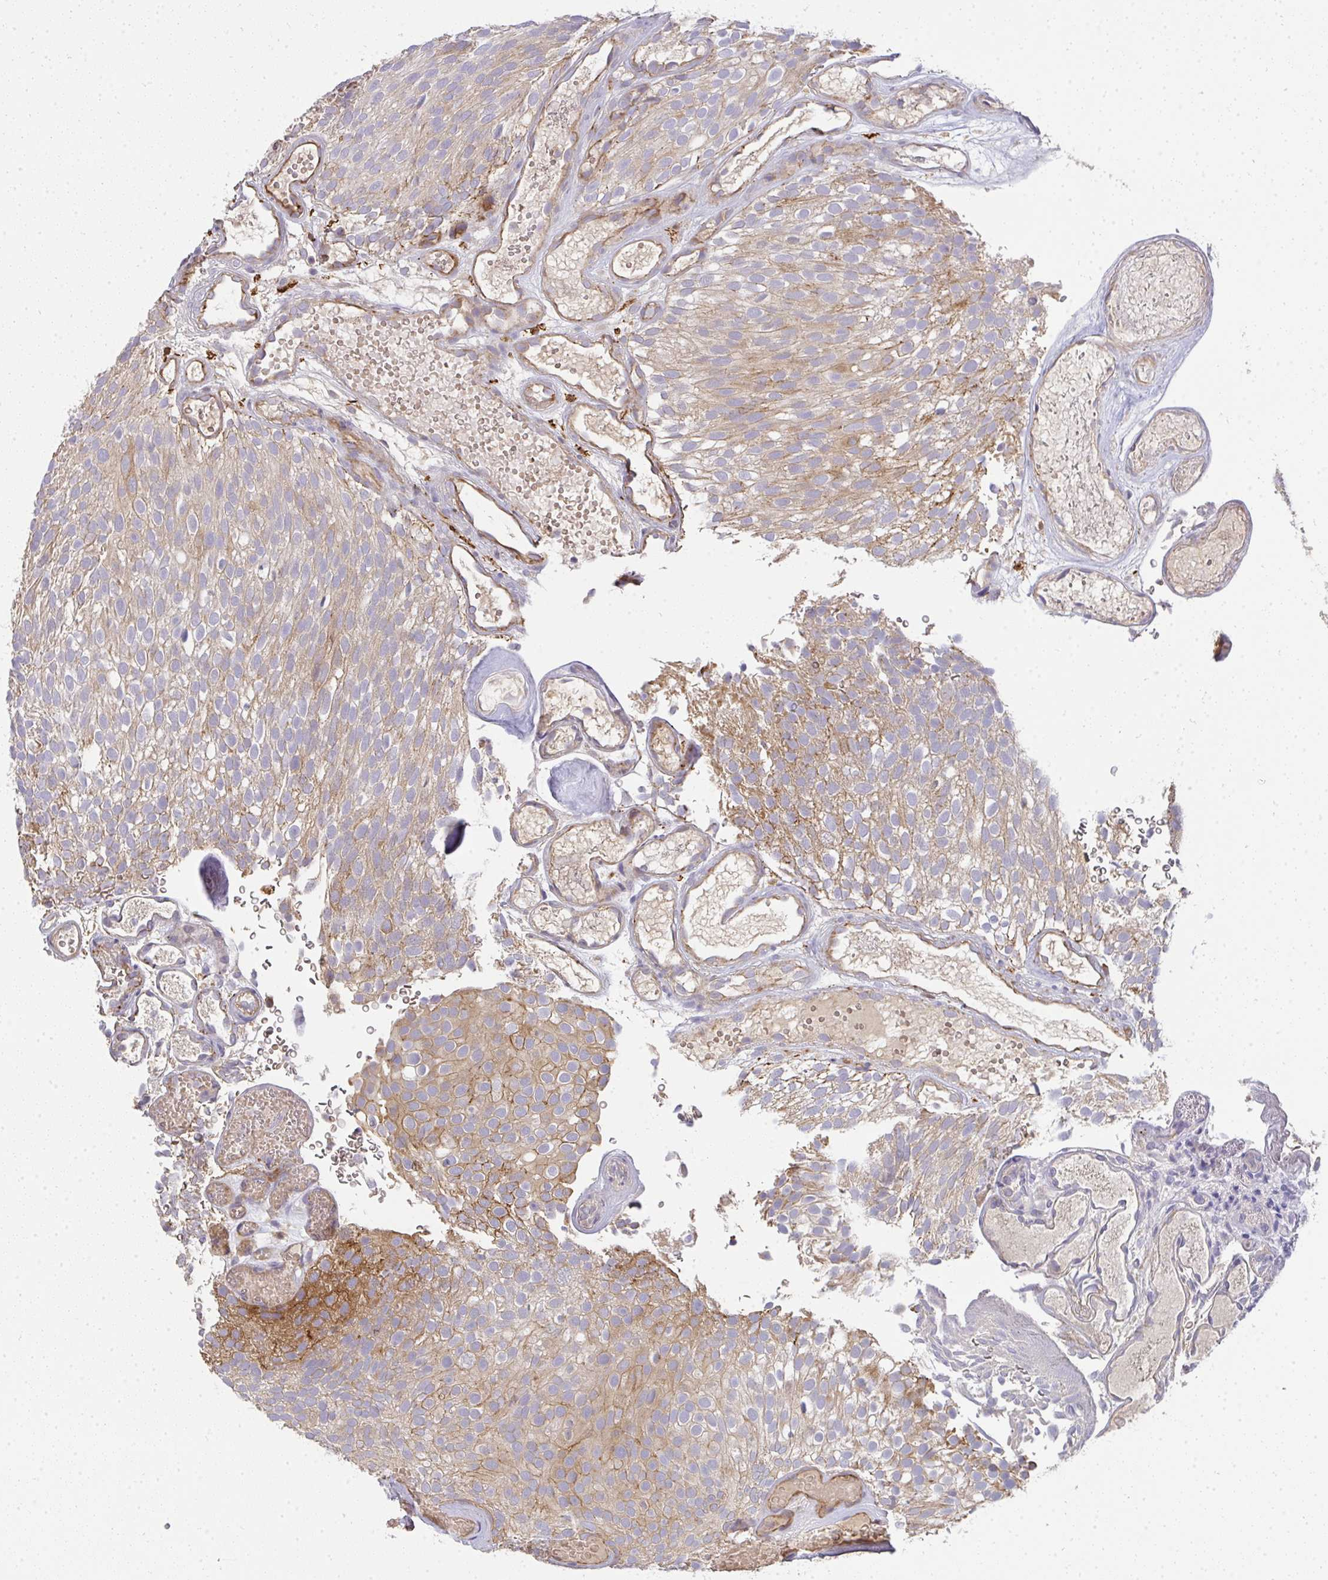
{"staining": {"intensity": "moderate", "quantity": "25%-75%", "location": "cytoplasmic/membranous"}, "tissue": "urothelial cancer", "cell_type": "Tumor cells", "image_type": "cancer", "snomed": [{"axis": "morphology", "description": "Urothelial carcinoma, Low grade"}, {"axis": "topography", "description": "Urinary bladder"}], "caption": "The histopathology image displays immunohistochemical staining of low-grade urothelial carcinoma. There is moderate cytoplasmic/membranous staining is present in approximately 25%-75% of tumor cells. The protein is shown in brown color, while the nuclei are stained blue.", "gene": "B4GALT6", "patient": {"sex": "male", "age": 78}}